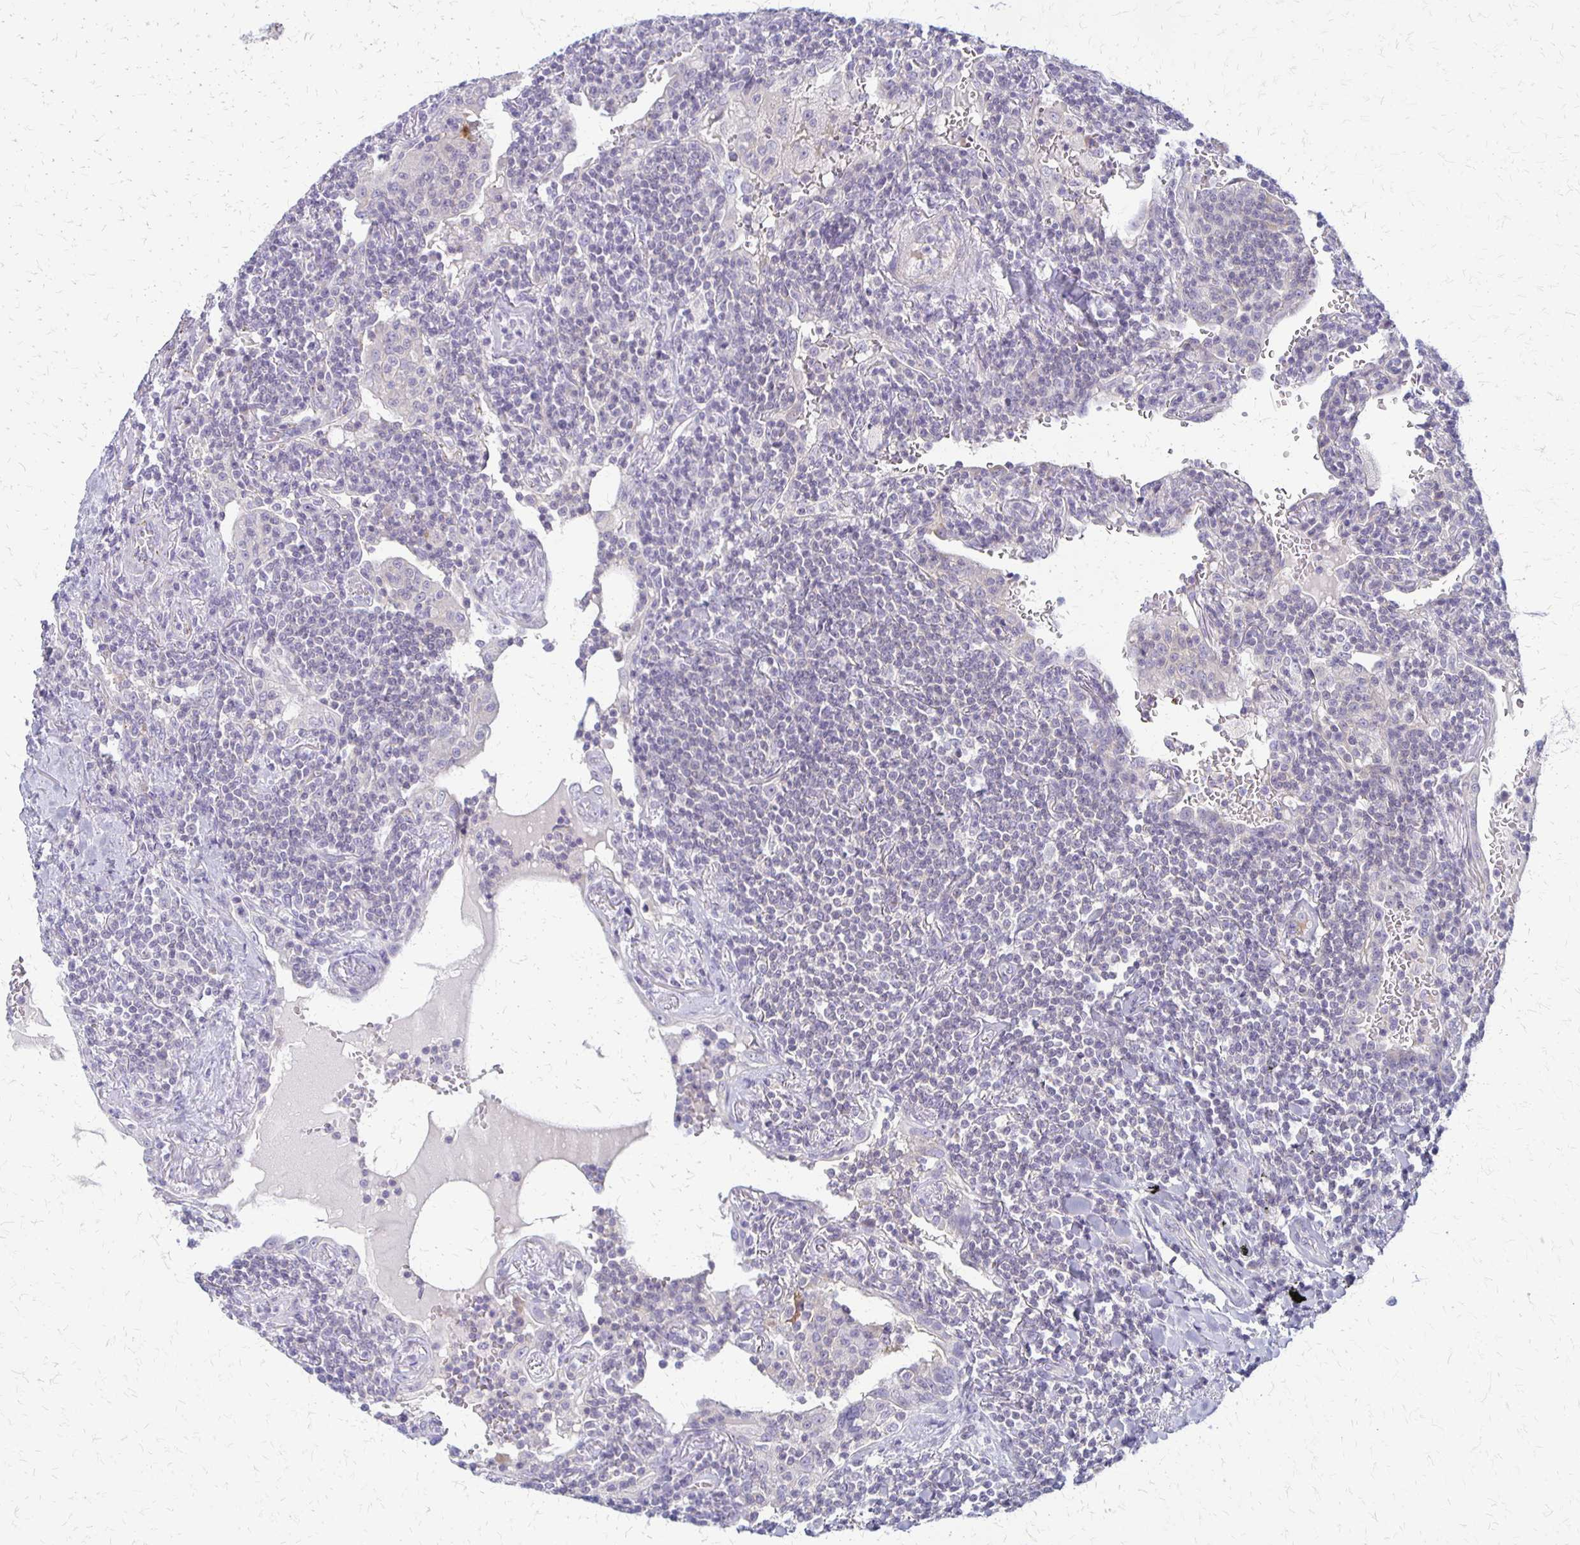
{"staining": {"intensity": "negative", "quantity": "none", "location": "none"}, "tissue": "lymphoma", "cell_type": "Tumor cells", "image_type": "cancer", "snomed": [{"axis": "morphology", "description": "Malignant lymphoma, non-Hodgkin's type, Low grade"}, {"axis": "topography", "description": "Lung"}], "caption": "IHC image of neoplastic tissue: low-grade malignant lymphoma, non-Hodgkin's type stained with DAB (3,3'-diaminobenzidine) reveals no significant protein staining in tumor cells. The staining is performed using DAB (3,3'-diaminobenzidine) brown chromogen with nuclei counter-stained in using hematoxylin.", "gene": "RHOC", "patient": {"sex": "female", "age": 71}}